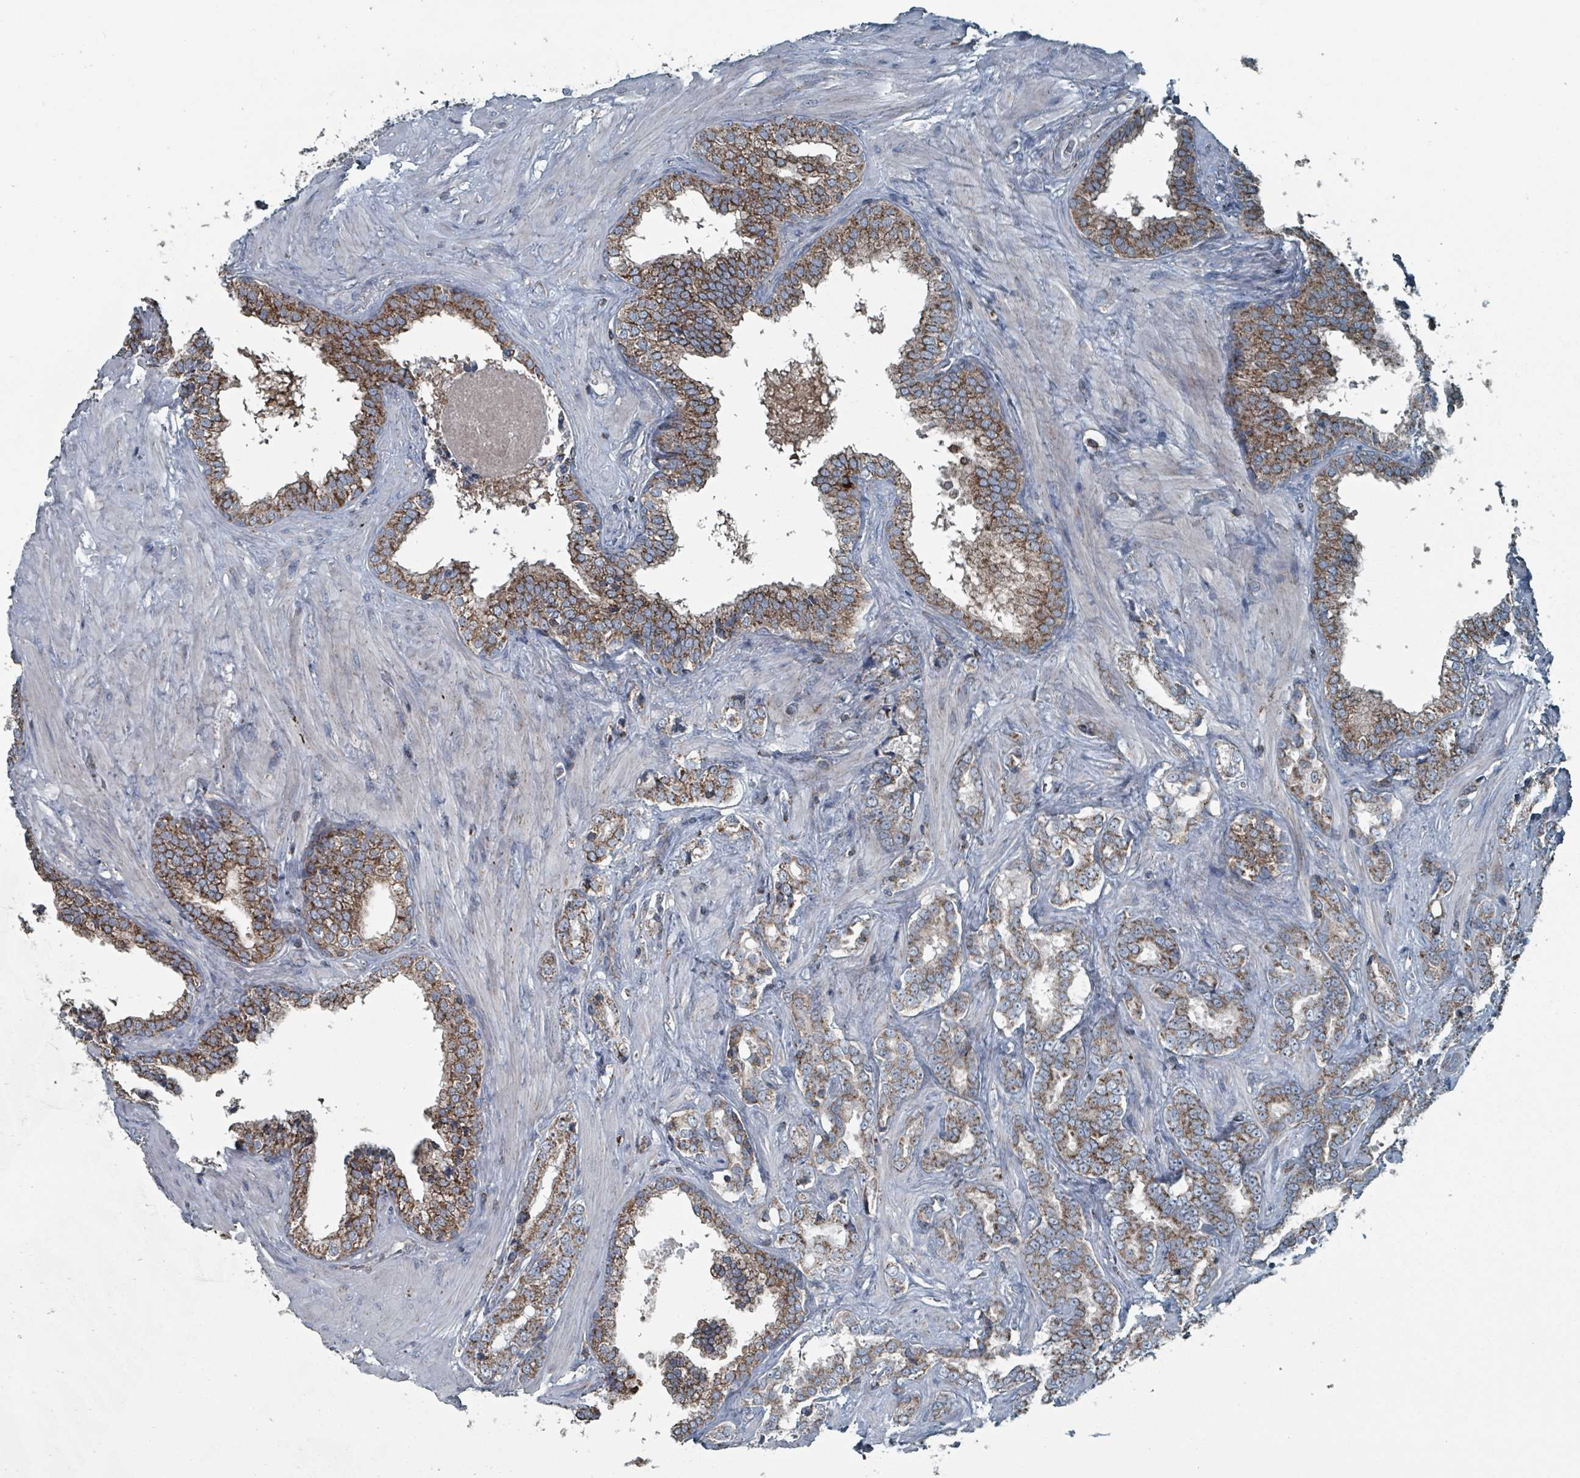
{"staining": {"intensity": "moderate", "quantity": ">75%", "location": "cytoplasmic/membranous"}, "tissue": "prostate cancer", "cell_type": "Tumor cells", "image_type": "cancer", "snomed": [{"axis": "morphology", "description": "Adenocarcinoma, High grade"}, {"axis": "topography", "description": "Prostate and seminal vesicle, NOS"}], "caption": "Immunohistochemical staining of prostate cancer reveals medium levels of moderate cytoplasmic/membranous protein staining in about >75% of tumor cells.", "gene": "ABHD18", "patient": {"sex": "male", "age": 67}}